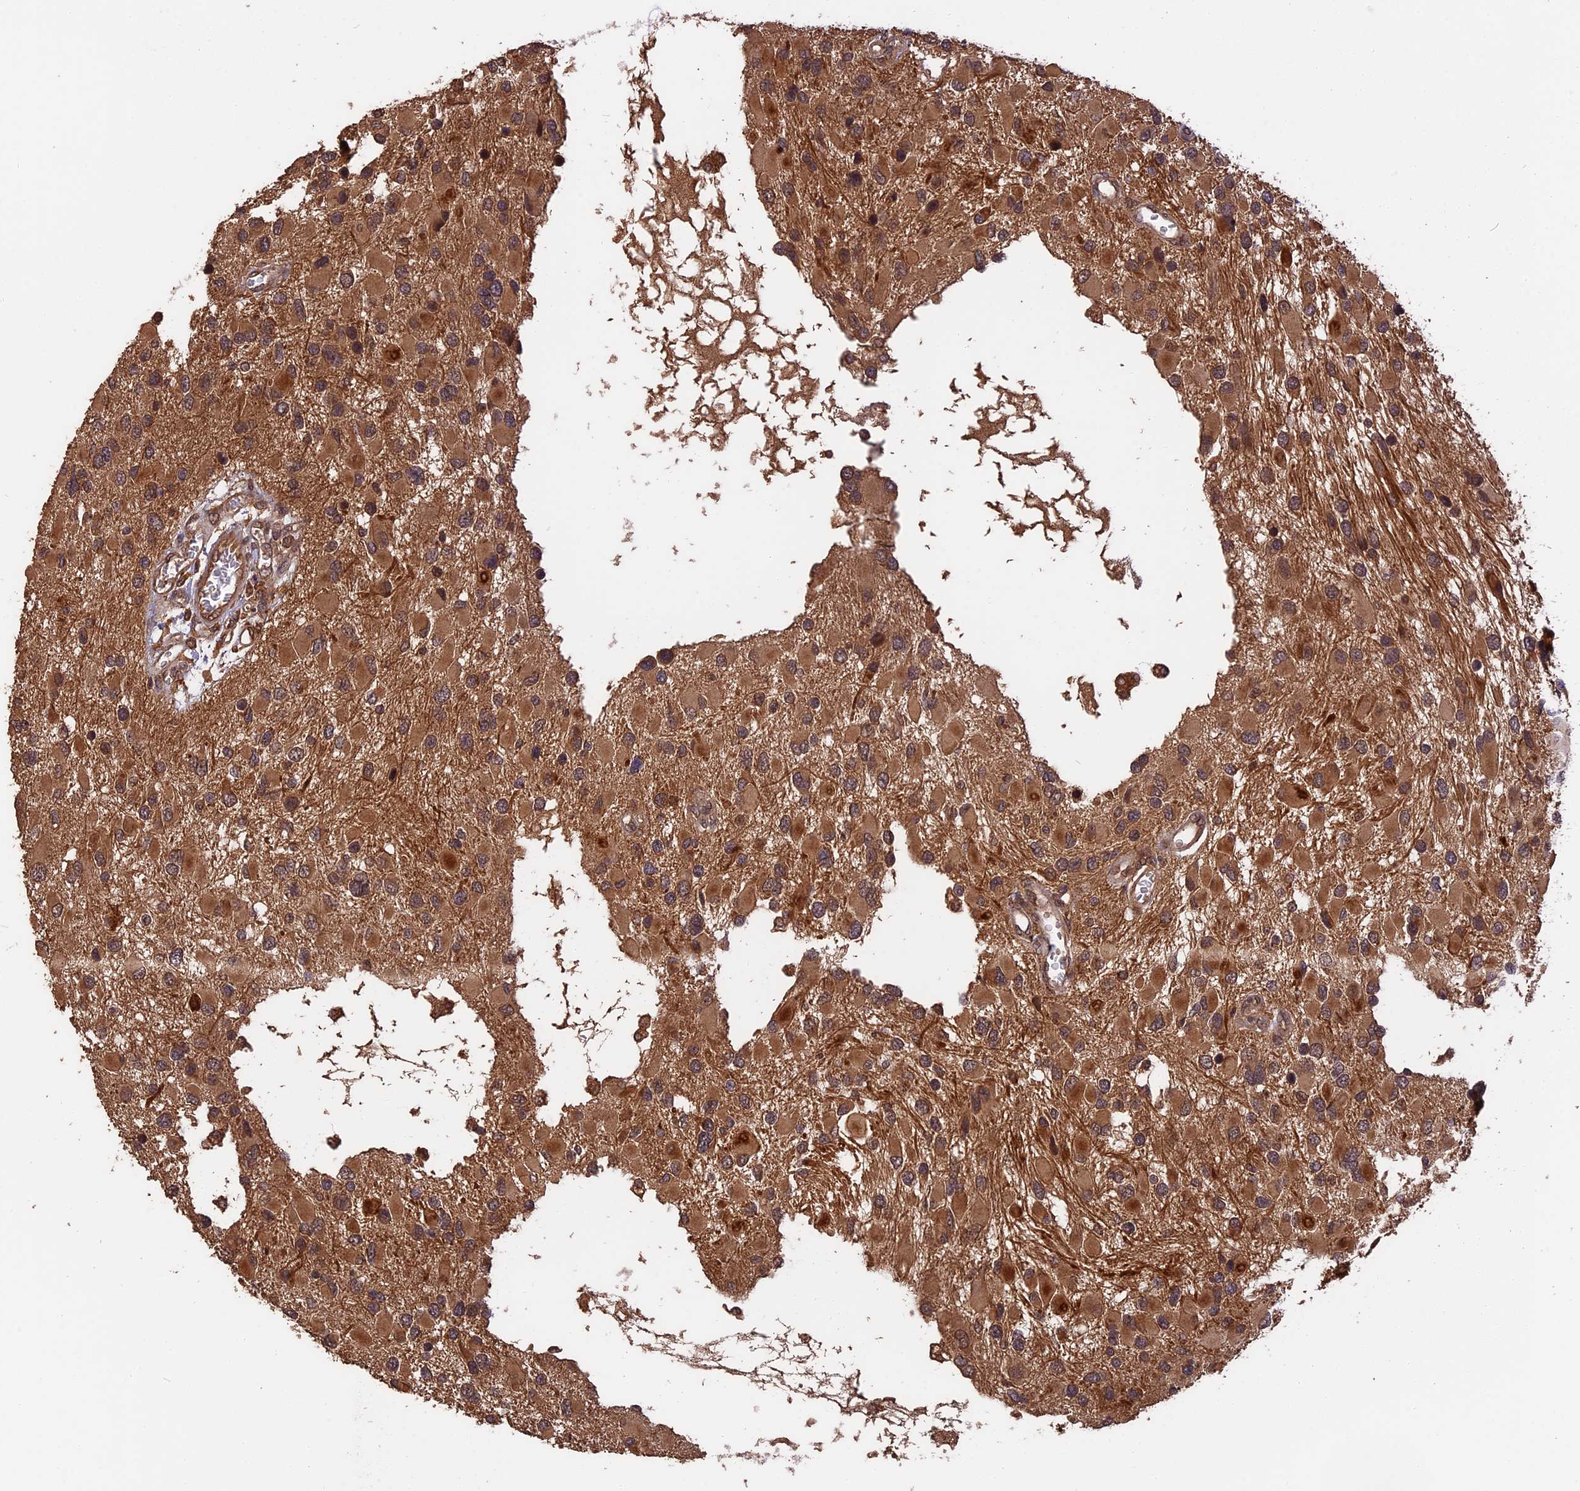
{"staining": {"intensity": "moderate", "quantity": ">75%", "location": "cytoplasmic/membranous"}, "tissue": "glioma", "cell_type": "Tumor cells", "image_type": "cancer", "snomed": [{"axis": "morphology", "description": "Glioma, malignant, High grade"}, {"axis": "topography", "description": "Brain"}], "caption": "This image displays immunohistochemistry staining of human high-grade glioma (malignant), with medium moderate cytoplasmic/membranous staining in about >75% of tumor cells.", "gene": "ESCO1", "patient": {"sex": "male", "age": 53}}